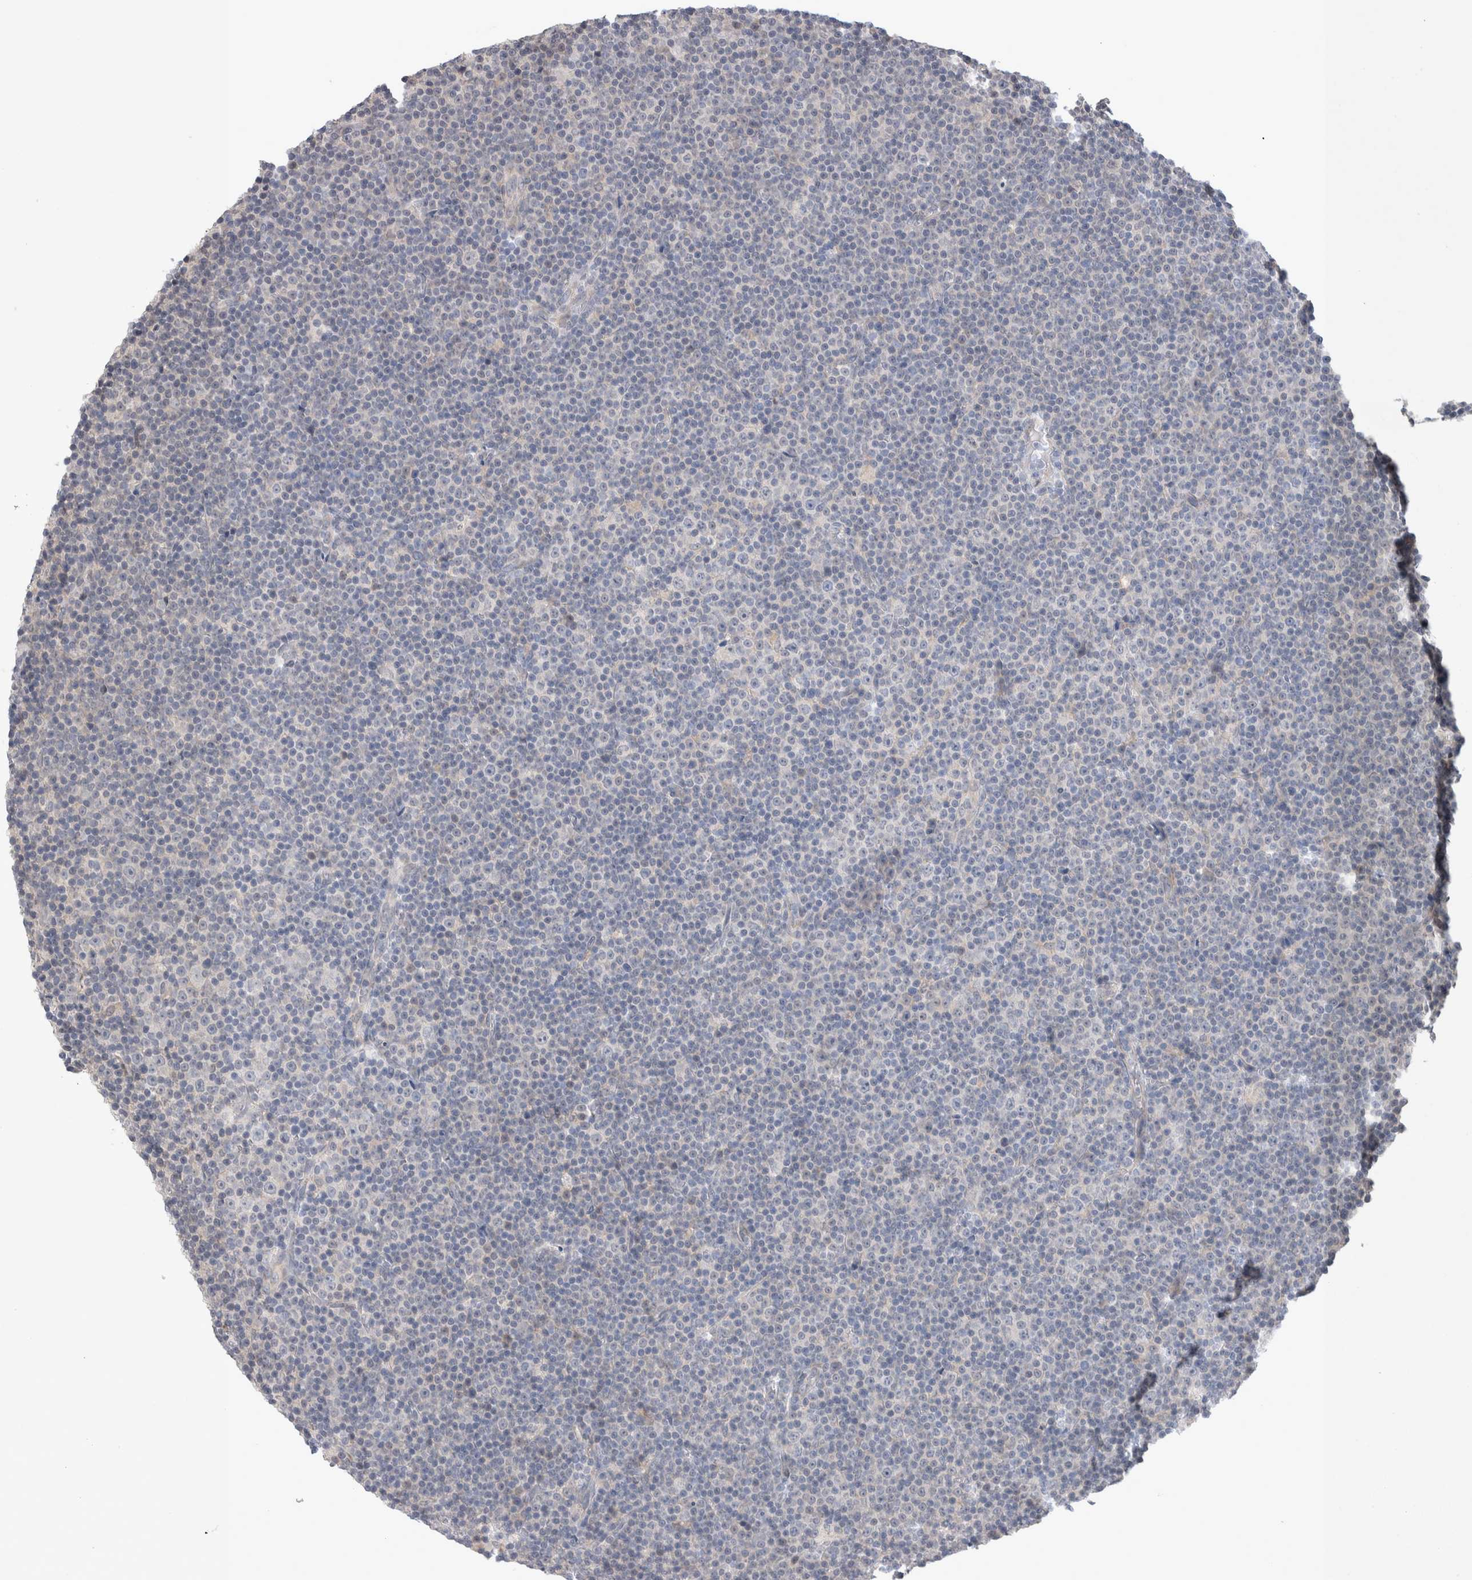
{"staining": {"intensity": "negative", "quantity": "none", "location": "none"}, "tissue": "lymphoma", "cell_type": "Tumor cells", "image_type": "cancer", "snomed": [{"axis": "morphology", "description": "Malignant lymphoma, non-Hodgkin's type, Low grade"}, {"axis": "topography", "description": "Lymph node"}], "caption": "This is a photomicrograph of IHC staining of low-grade malignant lymphoma, non-Hodgkin's type, which shows no positivity in tumor cells. (Stains: DAB (3,3'-diaminobenzidine) immunohistochemistry (IHC) with hematoxylin counter stain, Microscopy: brightfield microscopy at high magnification).", "gene": "CUL2", "patient": {"sex": "female", "age": 67}}